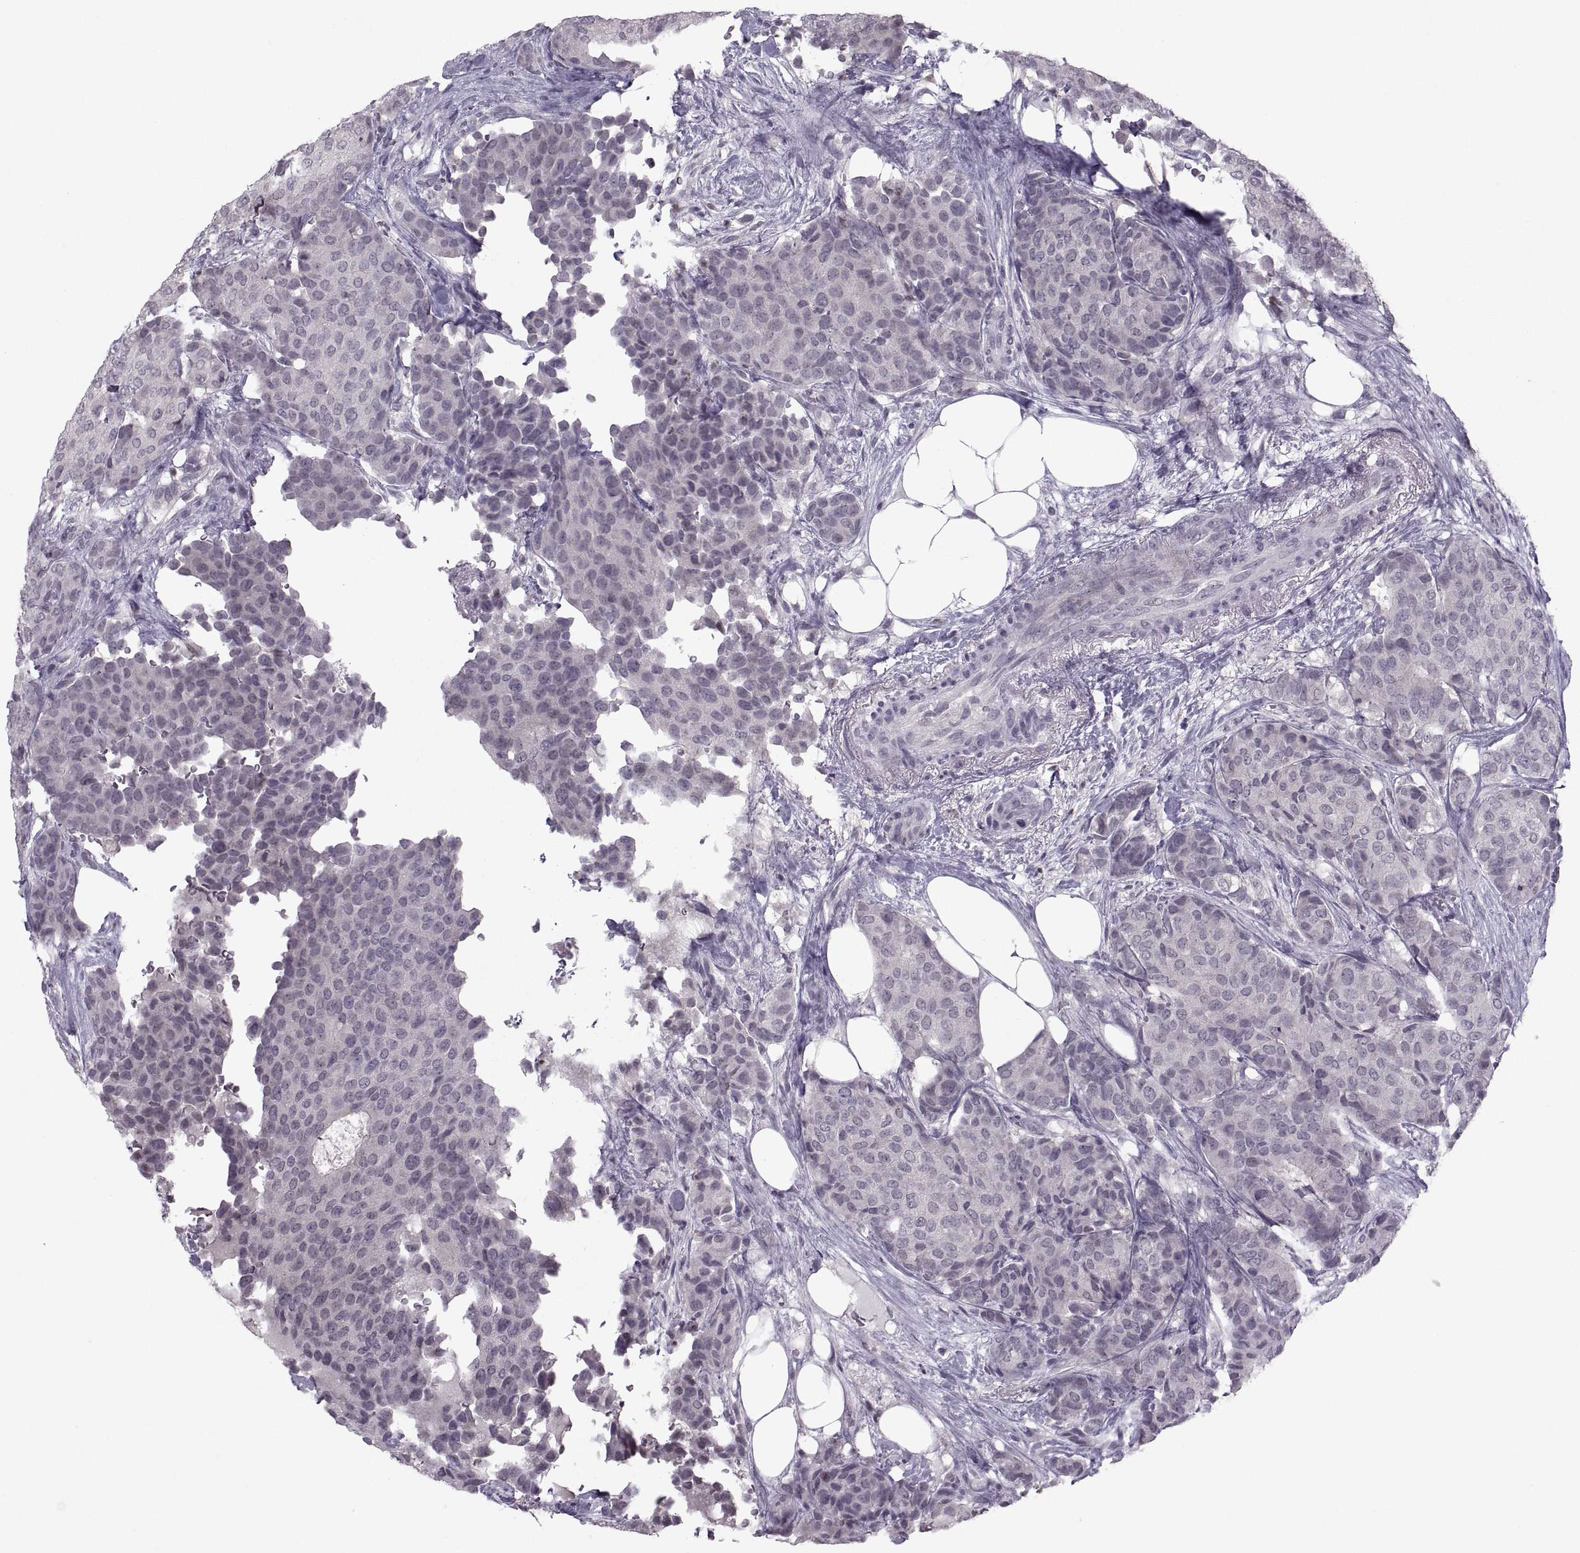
{"staining": {"intensity": "negative", "quantity": "none", "location": "none"}, "tissue": "breast cancer", "cell_type": "Tumor cells", "image_type": "cancer", "snomed": [{"axis": "morphology", "description": "Duct carcinoma"}, {"axis": "topography", "description": "Breast"}], "caption": "Histopathology image shows no significant protein positivity in tumor cells of breast cancer.", "gene": "MGAT4D", "patient": {"sex": "female", "age": 75}}